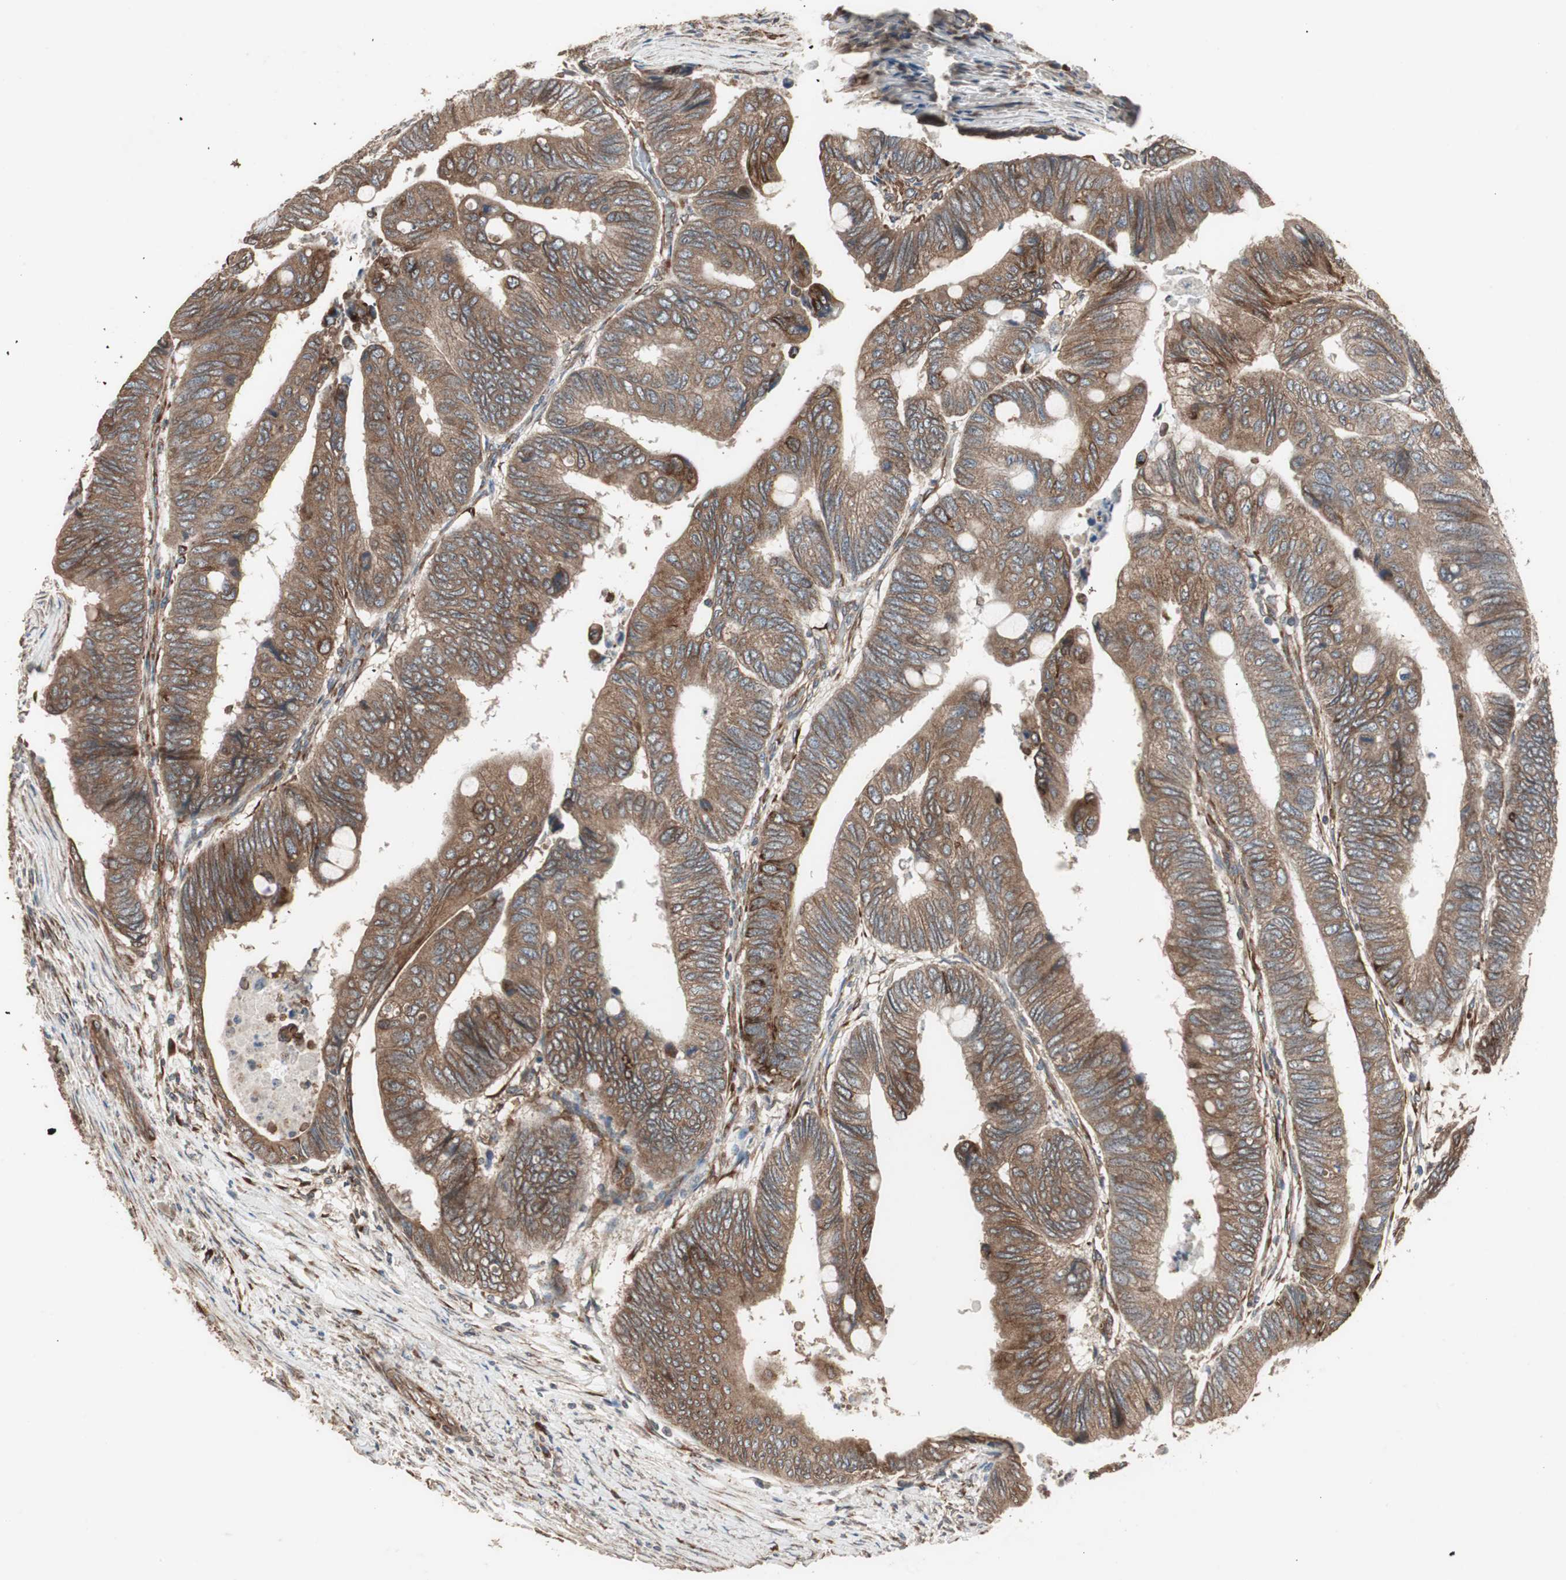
{"staining": {"intensity": "strong", "quantity": ">75%", "location": "cytoplasmic/membranous"}, "tissue": "colorectal cancer", "cell_type": "Tumor cells", "image_type": "cancer", "snomed": [{"axis": "morphology", "description": "Normal tissue, NOS"}, {"axis": "morphology", "description": "Adenocarcinoma, NOS"}, {"axis": "topography", "description": "Rectum"}, {"axis": "topography", "description": "Peripheral nerve tissue"}], "caption": "Human colorectal cancer (adenocarcinoma) stained with a brown dye demonstrates strong cytoplasmic/membranous positive staining in about >75% of tumor cells.", "gene": "LZTS1", "patient": {"sex": "male", "age": 92}}